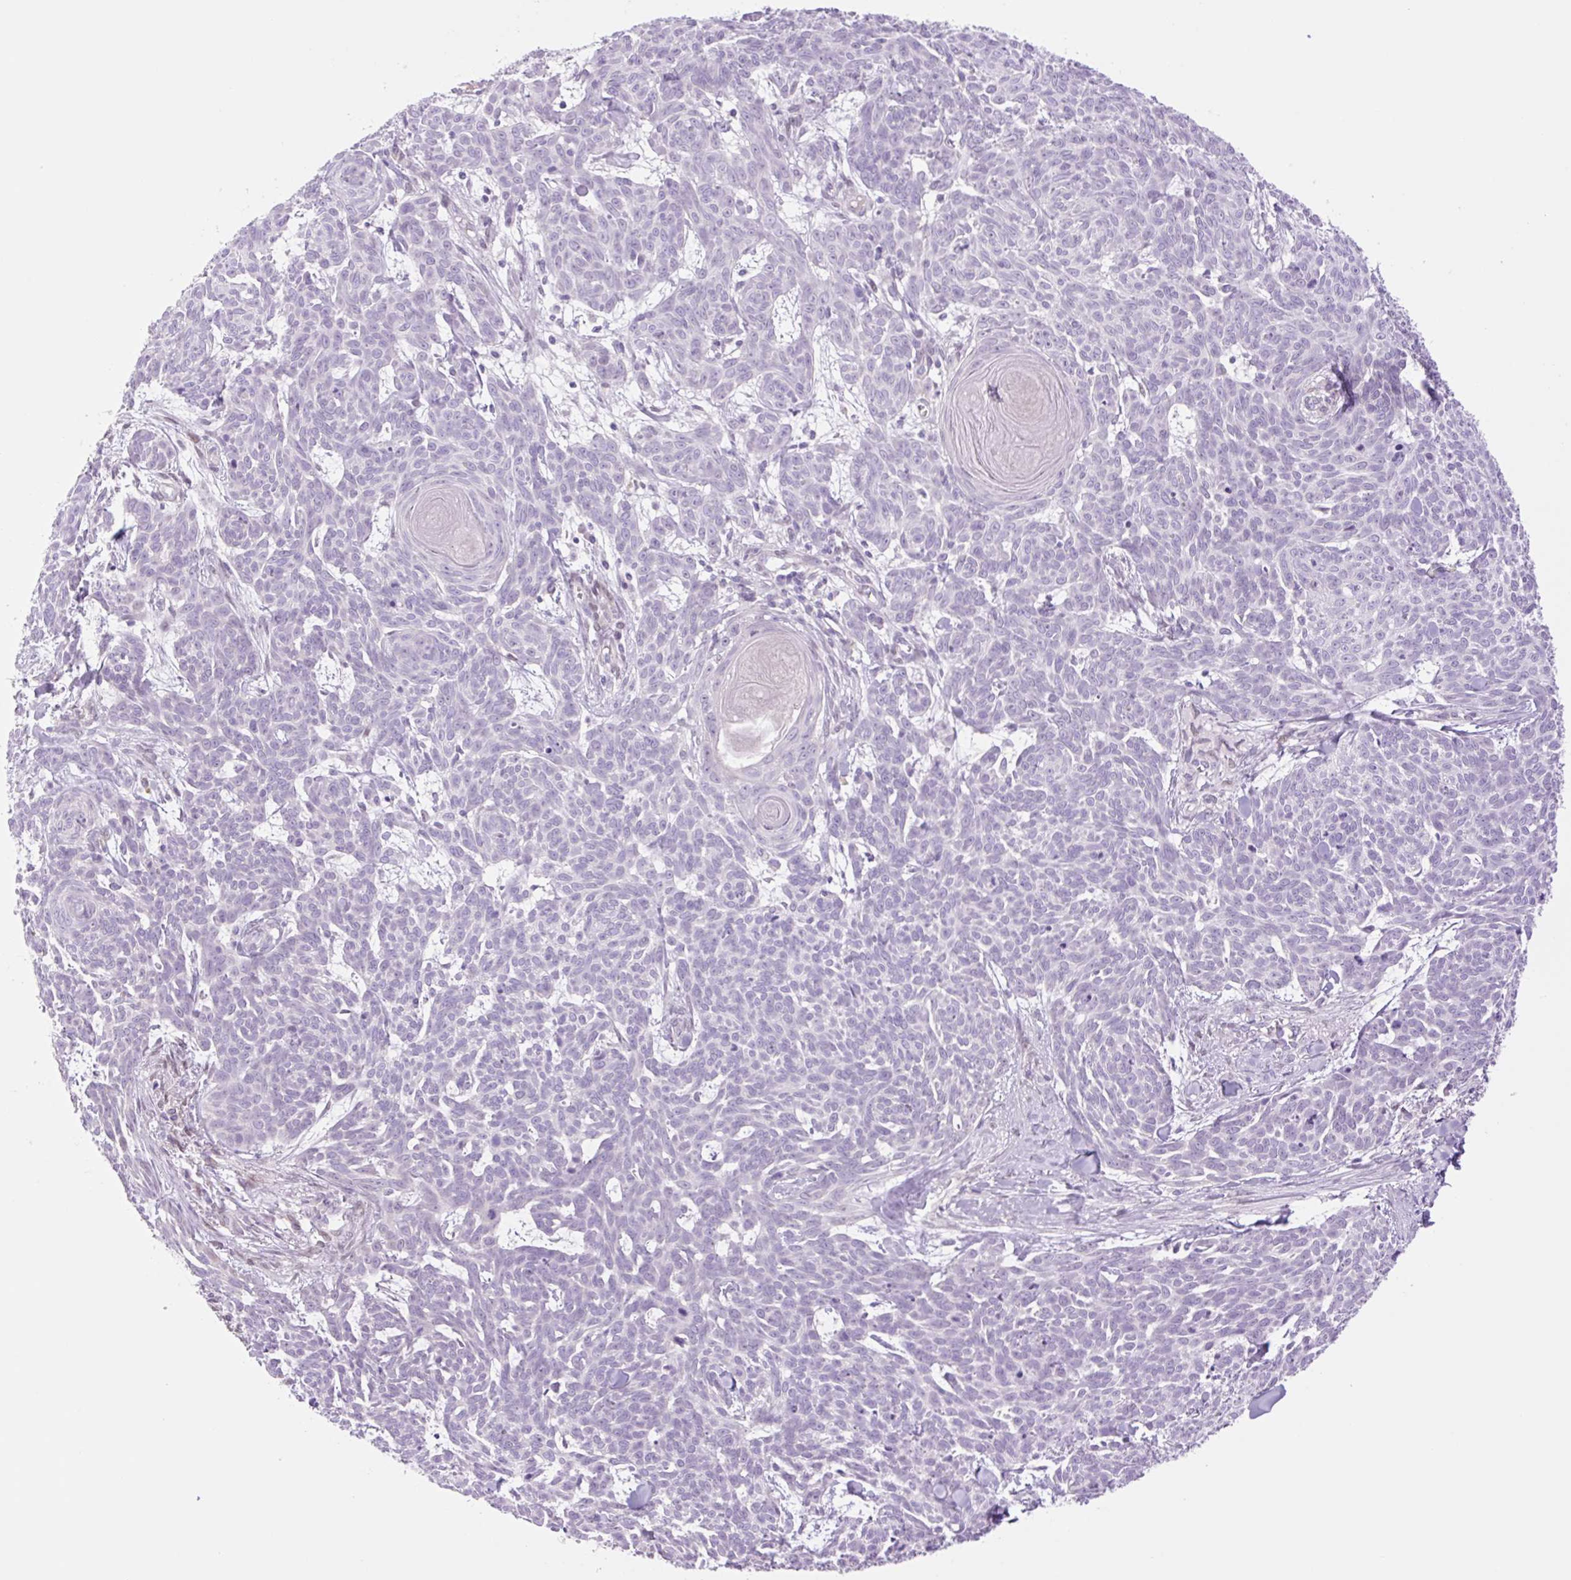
{"staining": {"intensity": "negative", "quantity": "none", "location": "none"}, "tissue": "skin cancer", "cell_type": "Tumor cells", "image_type": "cancer", "snomed": [{"axis": "morphology", "description": "Basal cell carcinoma"}, {"axis": "topography", "description": "Skin"}], "caption": "Tumor cells are negative for protein expression in human skin basal cell carcinoma.", "gene": "TBX15", "patient": {"sex": "female", "age": 93}}